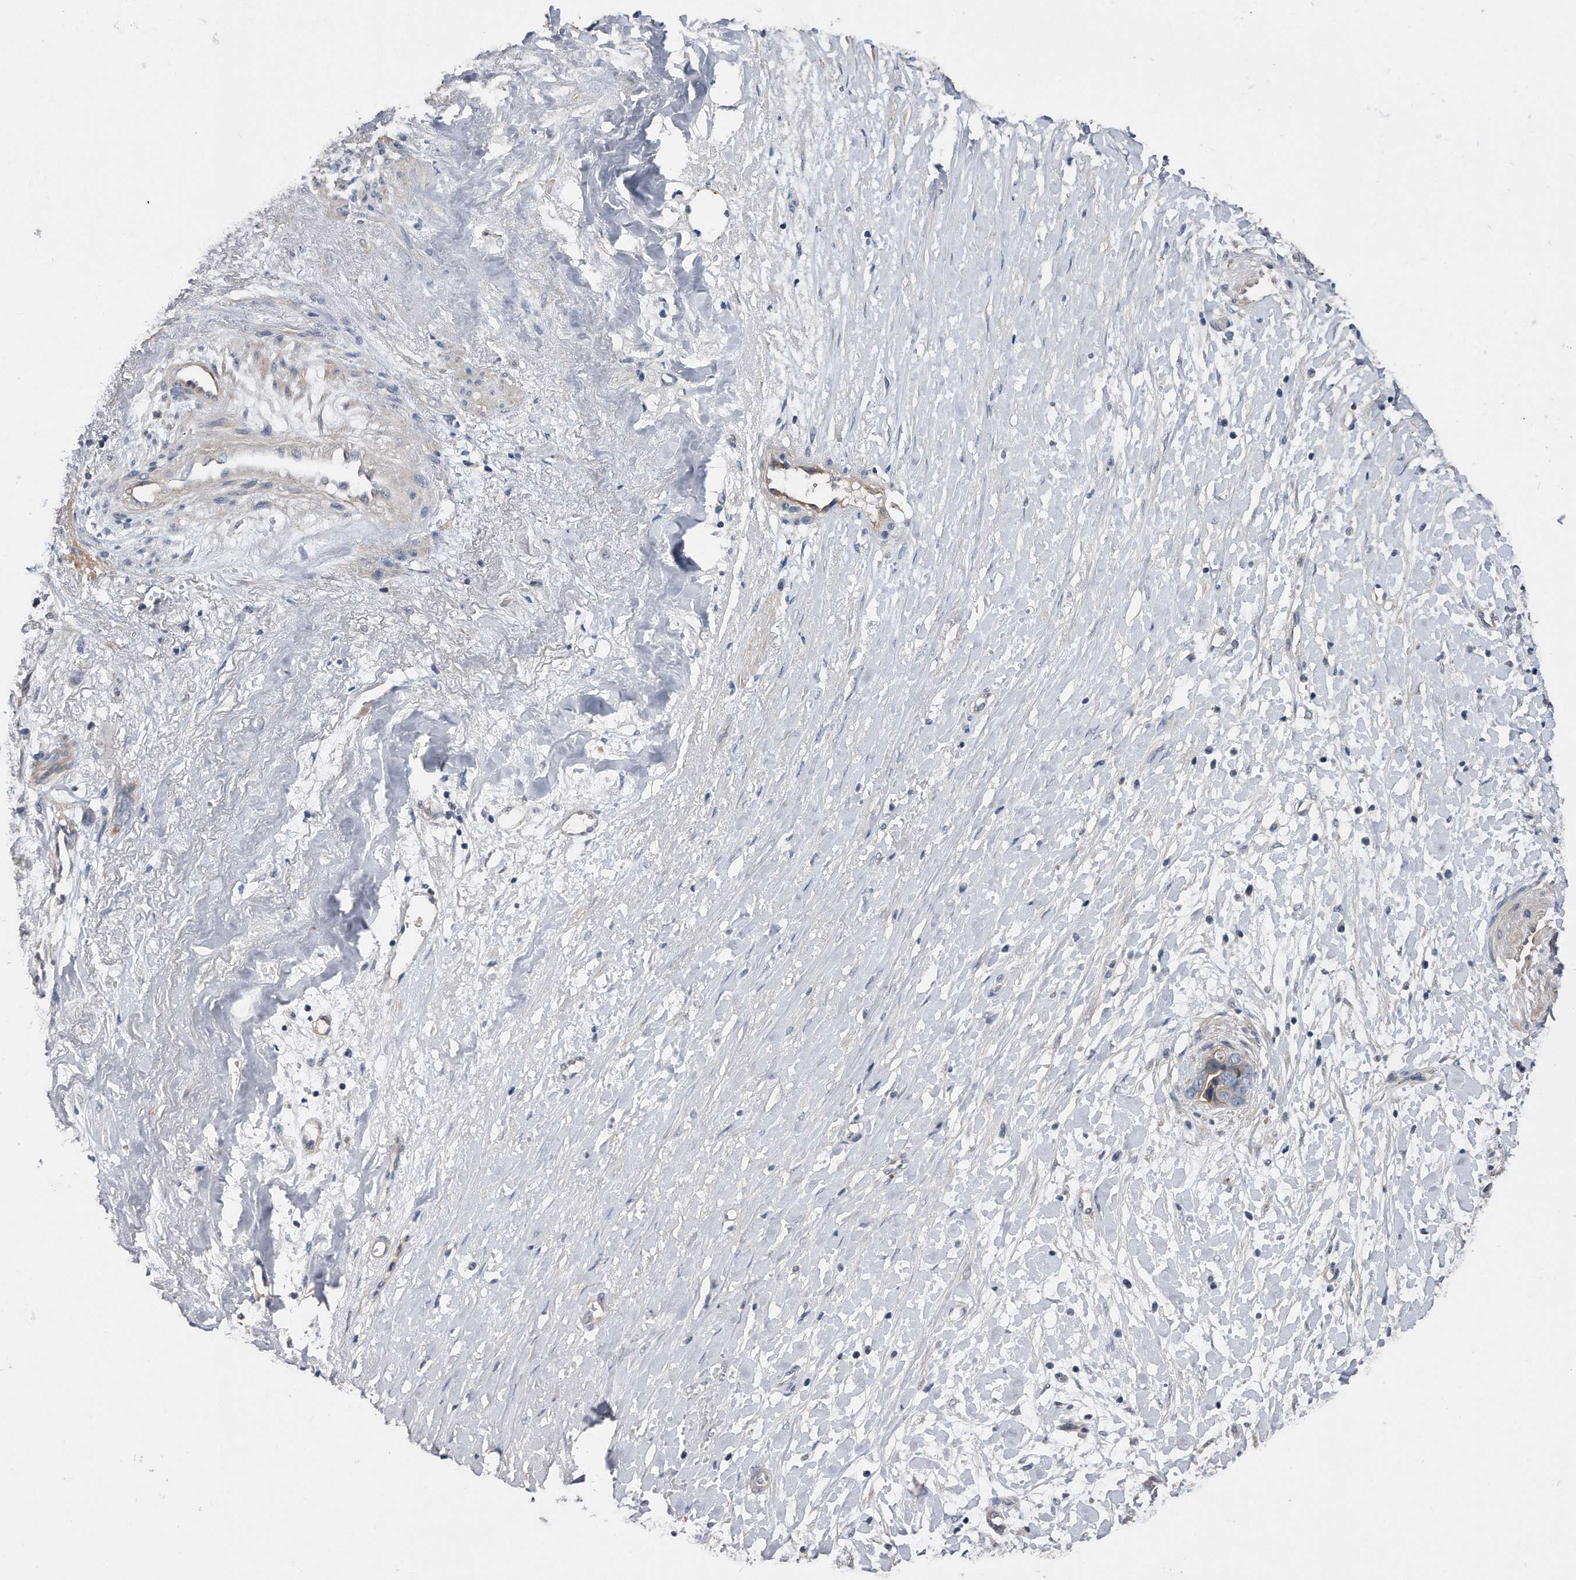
{"staining": {"intensity": "weak", "quantity": "25%-75%", "location": "cytoplasmic/membranous"}, "tissue": "liver cancer", "cell_type": "Tumor cells", "image_type": "cancer", "snomed": [{"axis": "morphology", "description": "Cholangiocarcinoma"}, {"axis": "topography", "description": "Liver"}], "caption": "A brown stain labels weak cytoplasmic/membranous positivity of a protein in cholangiocarcinoma (liver) tumor cells.", "gene": "KCND3", "patient": {"sex": "female", "age": 79}}